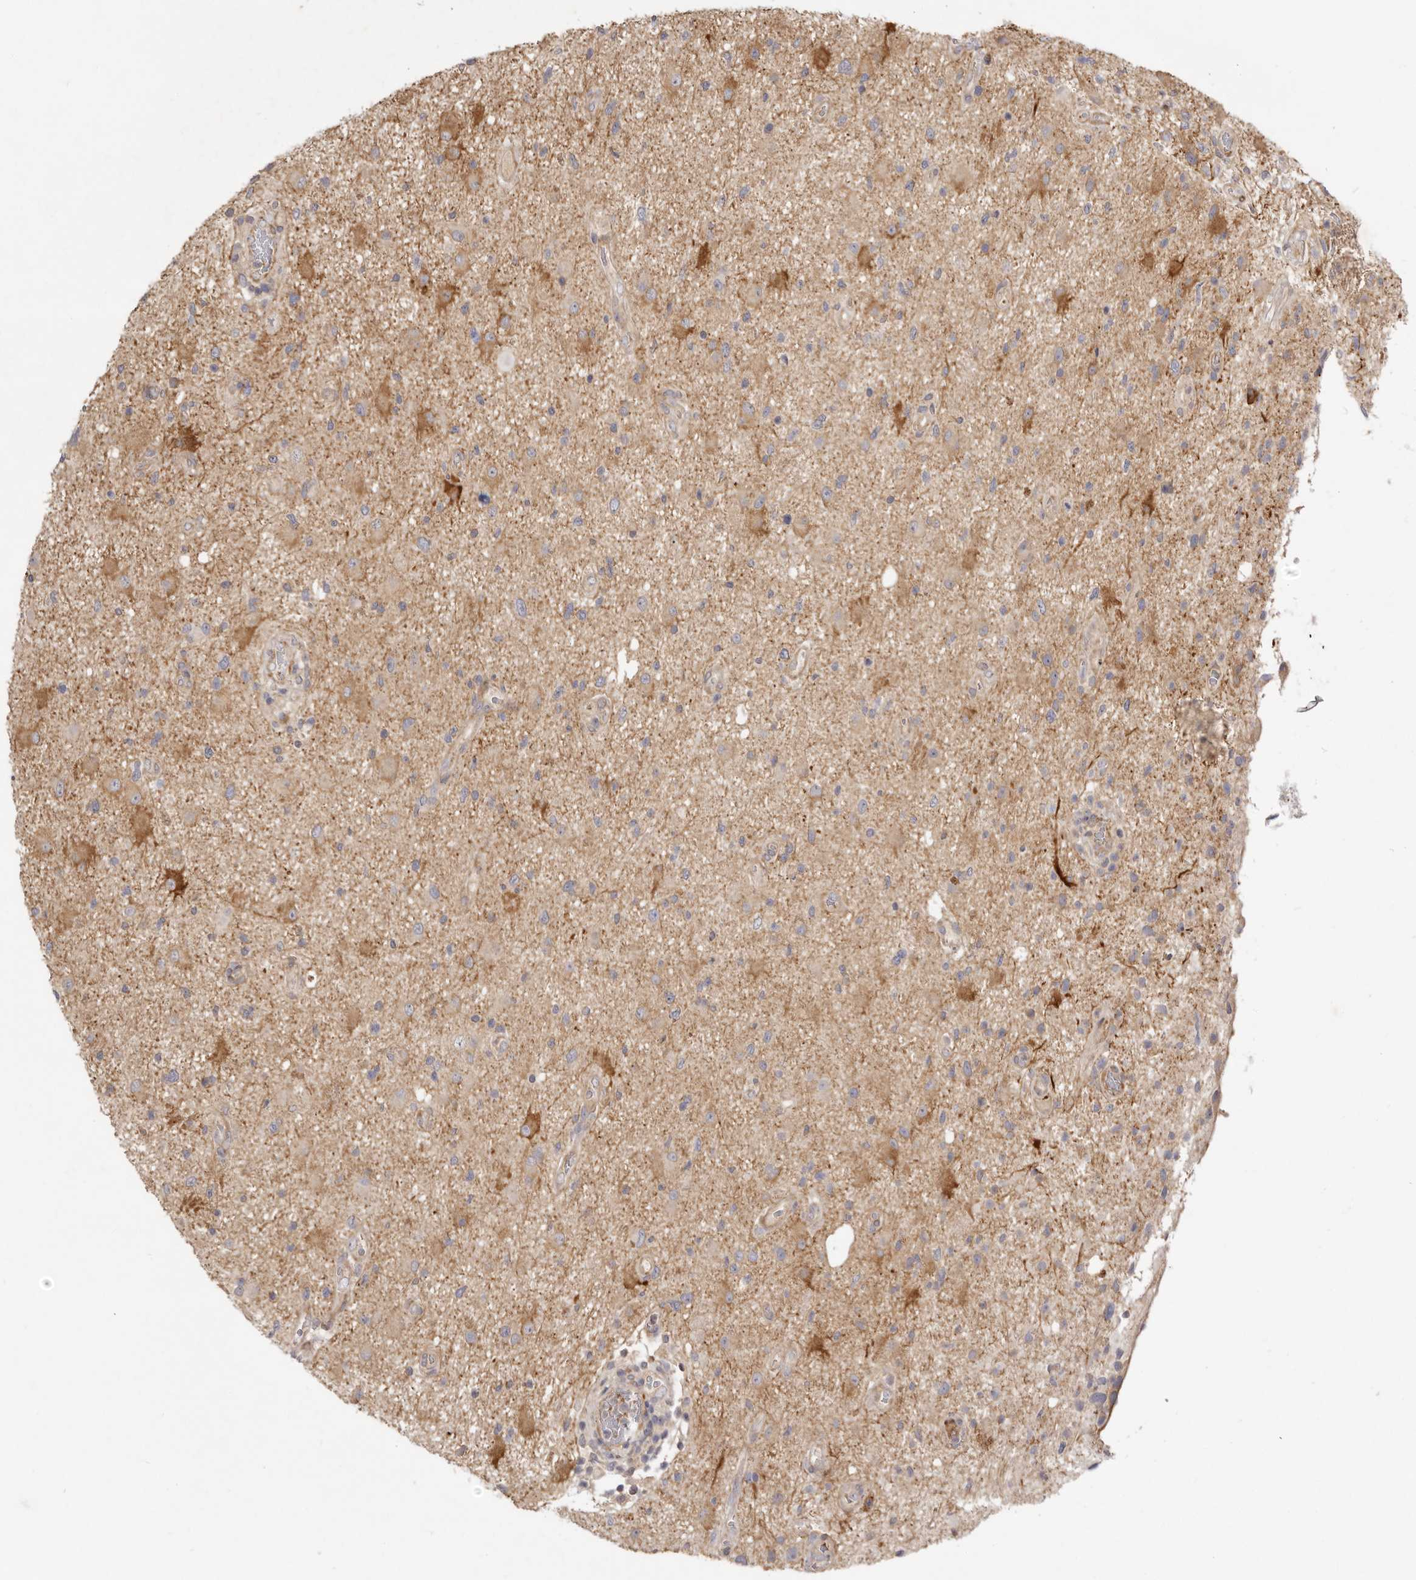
{"staining": {"intensity": "negative", "quantity": "none", "location": "none"}, "tissue": "glioma", "cell_type": "Tumor cells", "image_type": "cancer", "snomed": [{"axis": "morphology", "description": "Glioma, malignant, High grade"}, {"axis": "topography", "description": "Brain"}], "caption": "This is an immunohistochemistry micrograph of human high-grade glioma (malignant). There is no expression in tumor cells.", "gene": "ADAMTS9", "patient": {"sex": "male", "age": 33}}